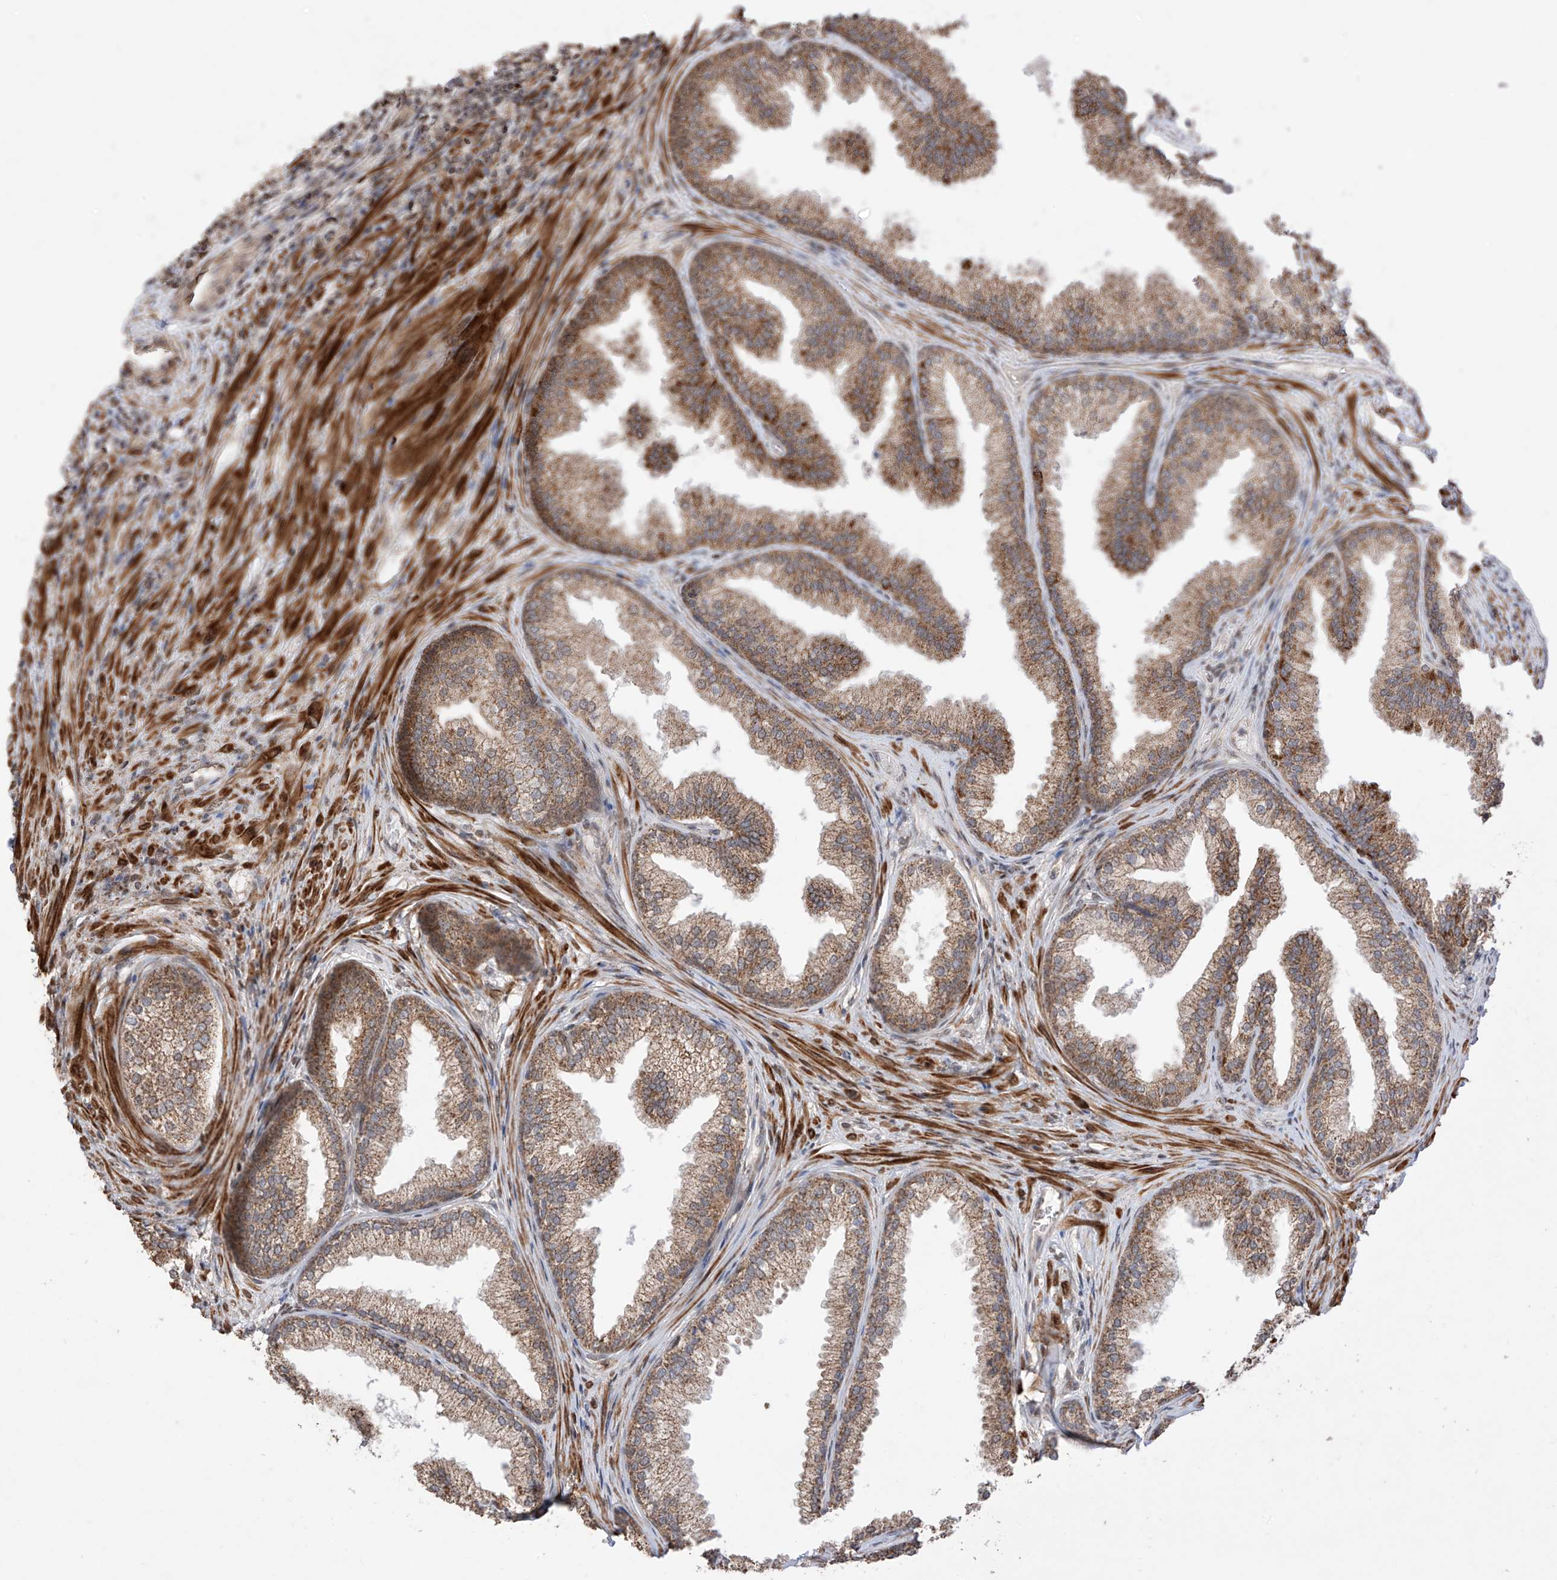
{"staining": {"intensity": "moderate", "quantity": ">75%", "location": "cytoplasmic/membranous"}, "tissue": "prostate", "cell_type": "Glandular cells", "image_type": "normal", "snomed": [{"axis": "morphology", "description": "Normal tissue, NOS"}, {"axis": "topography", "description": "Prostate"}], "caption": "Moderate cytoplasmic/membranous protein positivity is present in approximately >75% of glandular cells in prostate.", "gene": "LATS1", "patient": {"sex": "male", "age": 76}}